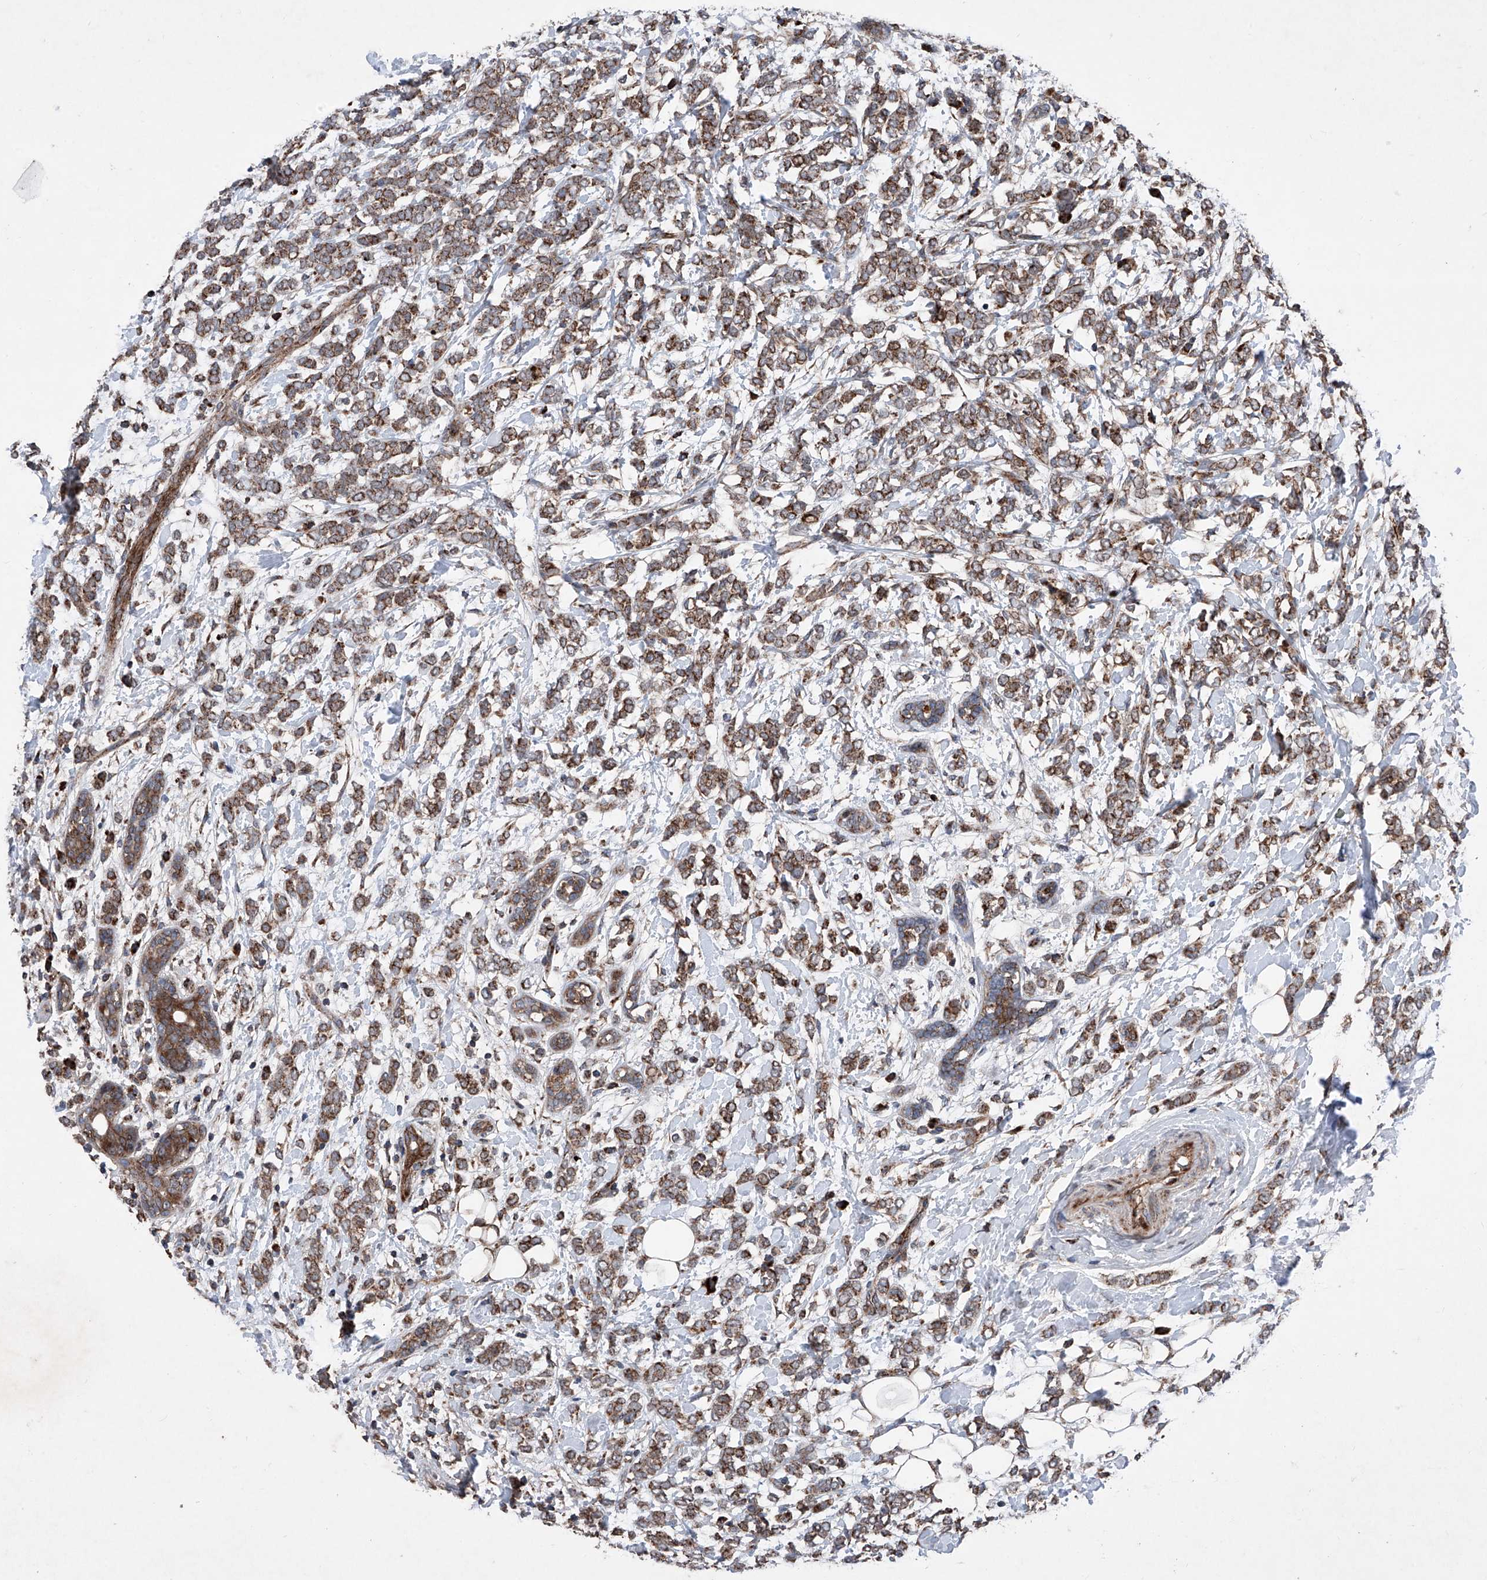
{"staining": {"intensity": "moderate", "quantity": ">75%", "location": "cytoplasmic/membranous"}, "tissue": "breast cancer", "cell_type": "Tumor cells", "image_type": "cancer", "snomed": [{"axis": "morphology", "description": "Normal tissue, NOS"}, {"axis": "morphology", "description": "Lobular carcinoma"}, {"axis": "topography", "description": "Breast"}], "caption": "Immunohistochemical staining of human breast lobular carcinoma exhibits medium levels of moderate cytoplasmic/membranous staining in about >75% of tumor cells. (IHC, brightfield microscopy, high magnification).", "gene": "DAD1", "patient": {"sex": "female", "age": 47}}